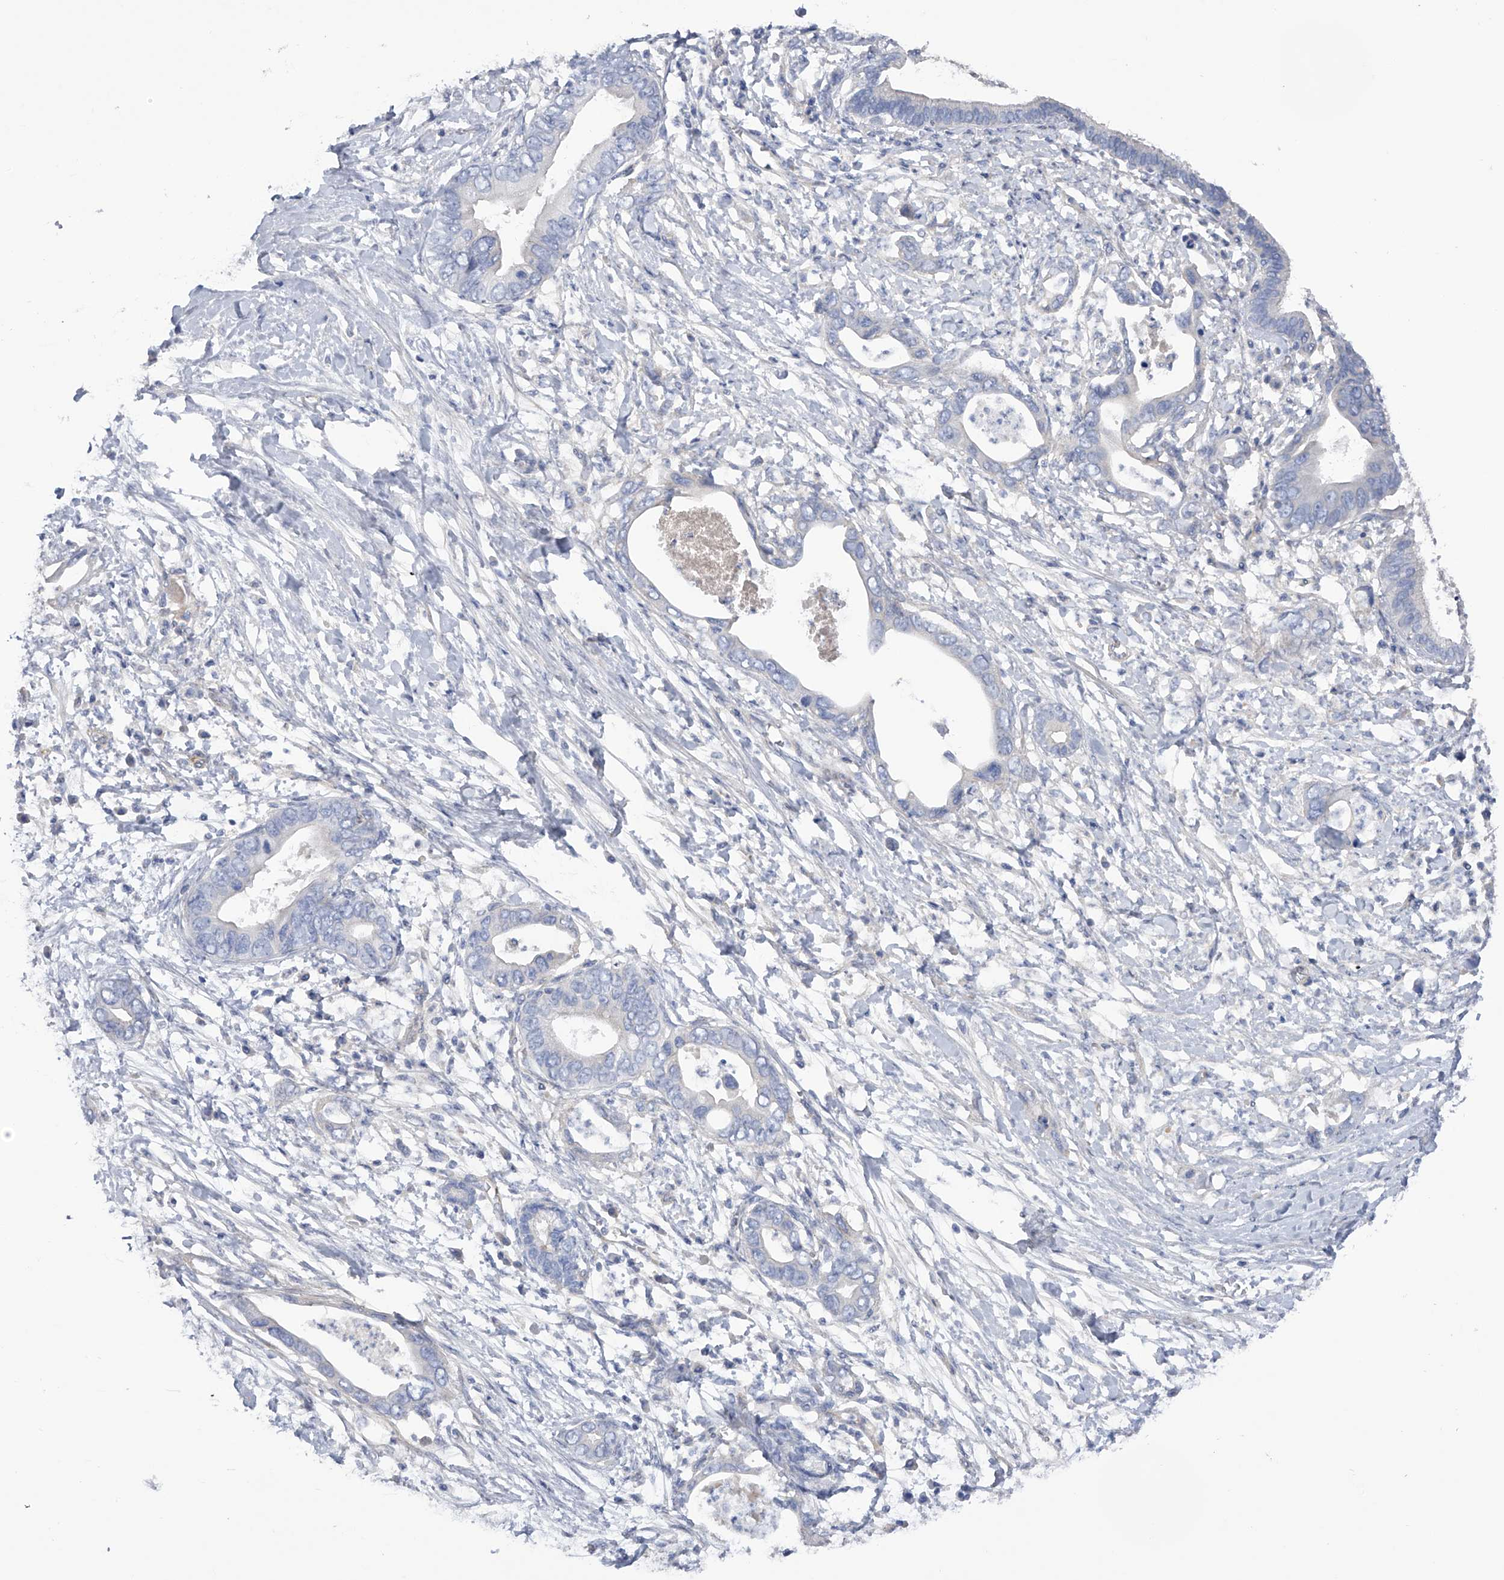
{"staining": {"intensity": "negative", "quantity": "none", "location": "none"}, "tissue": "pancreatic cancer", "cell_type": "Tumor cells", "image_type": "cancer", "snomed": [{"axis": "morphology", "description": "Adenocarcinoma, NOS"}, {"axis": "topography", "description": "Pancreas"}], "caption": "This is an immunohistochemistry (IHC) micrograph of pancreatic cancer (adenocarcinoma). There is no staining in tumor cells.", "gene": "RWDD2A", "patient": {"sex": "male", "age": 75}}